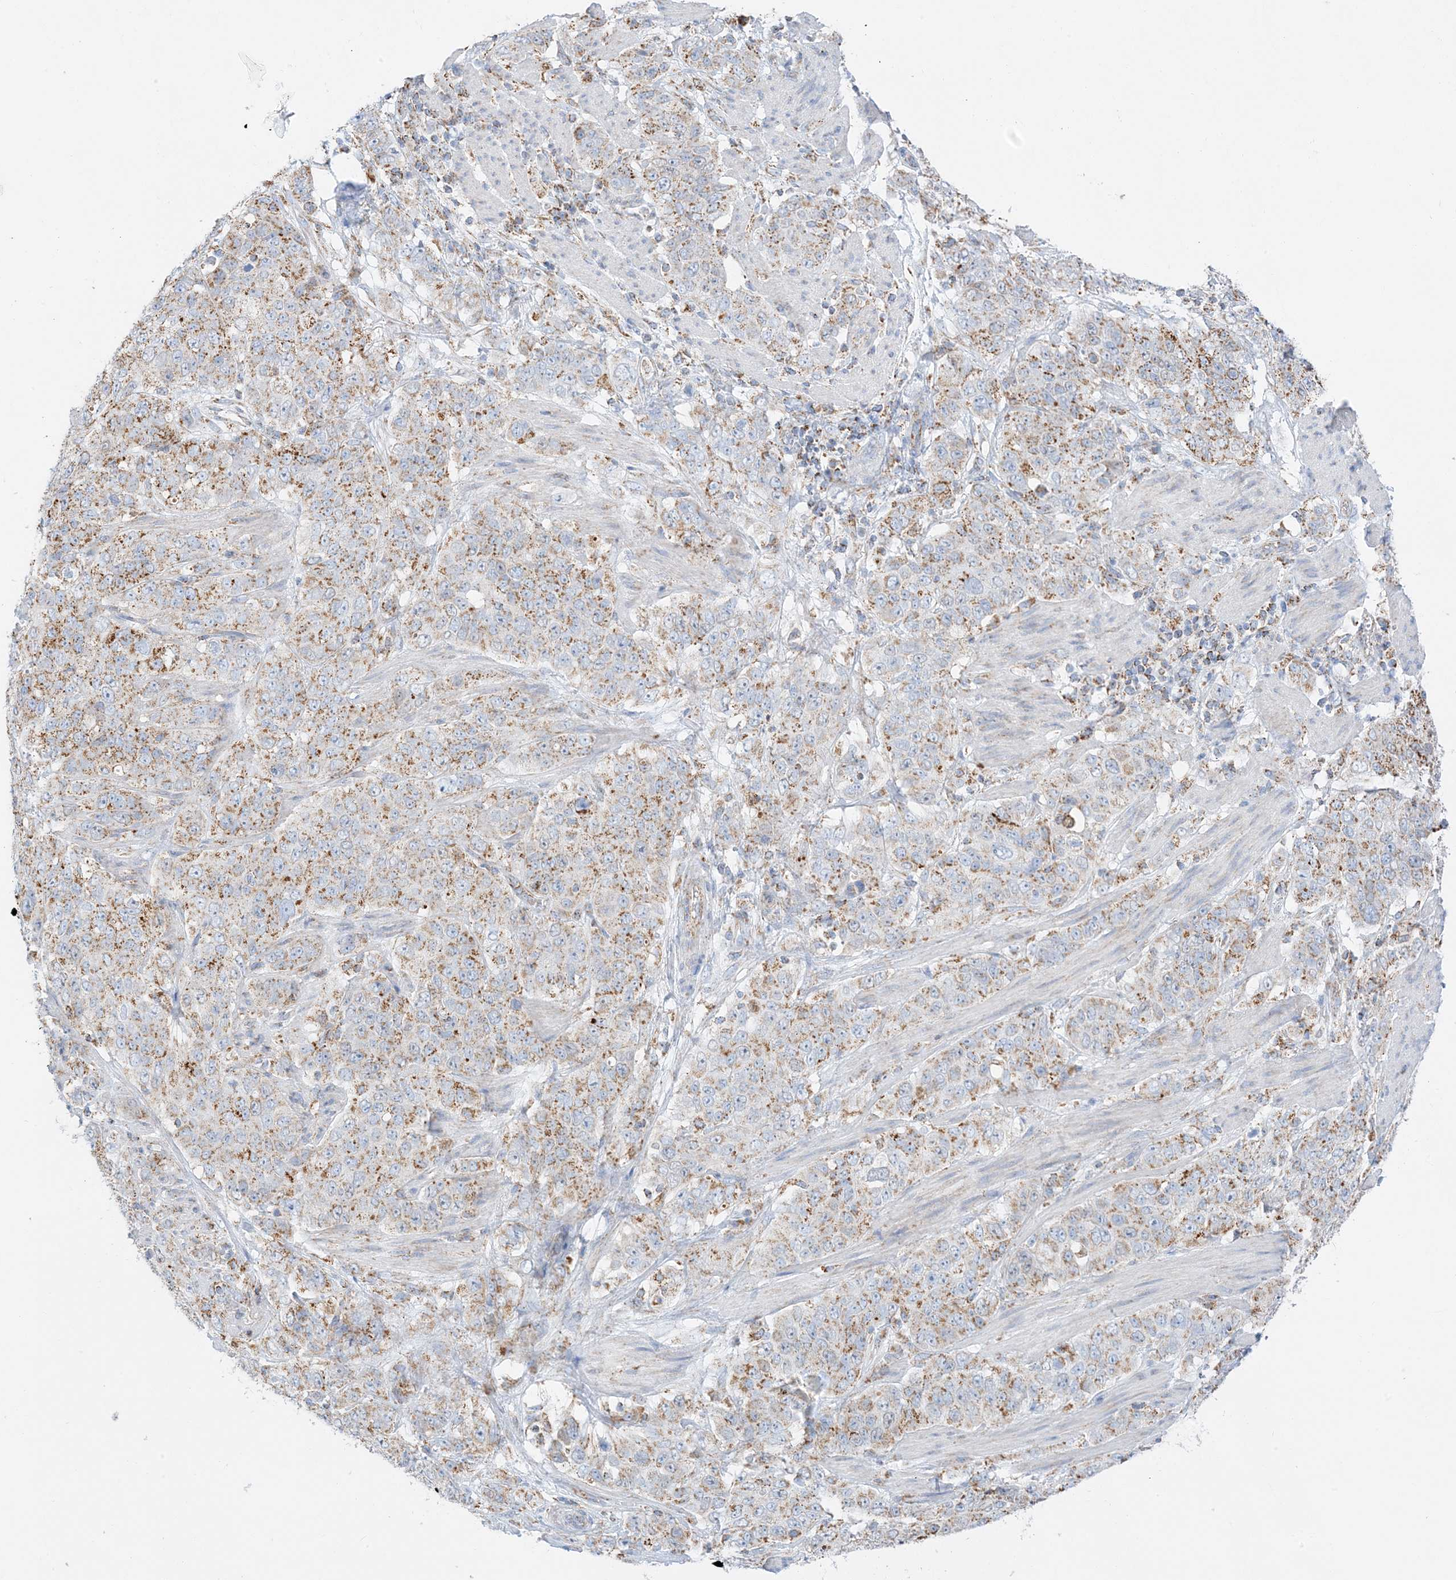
{"staining": {"intensity": "moderate", "quantity": ">75%", "location": "cytoplasmic/membranous"}, "tissue": "stomach cancer", "cell_type": "Tumor cells", "image_type": "cancer", "snomed": [{"axis": "morphology", "description": "Adenocarcinoma, NOS"}, {"axis": "topography", "description": "Stomach"}], "caption": "Immunohistochemical staining of human stomach adenocarcinoma shows medium levels of moderate cytoplasmic/membranous expression in about >75% of tumor cells. (Stains: DAB in brown, nuclei in blue, Microscopy: brightfield microscopy at high magnification).", "gene": "CAPN13", "patient": {"sex": "male", "age": 48}}